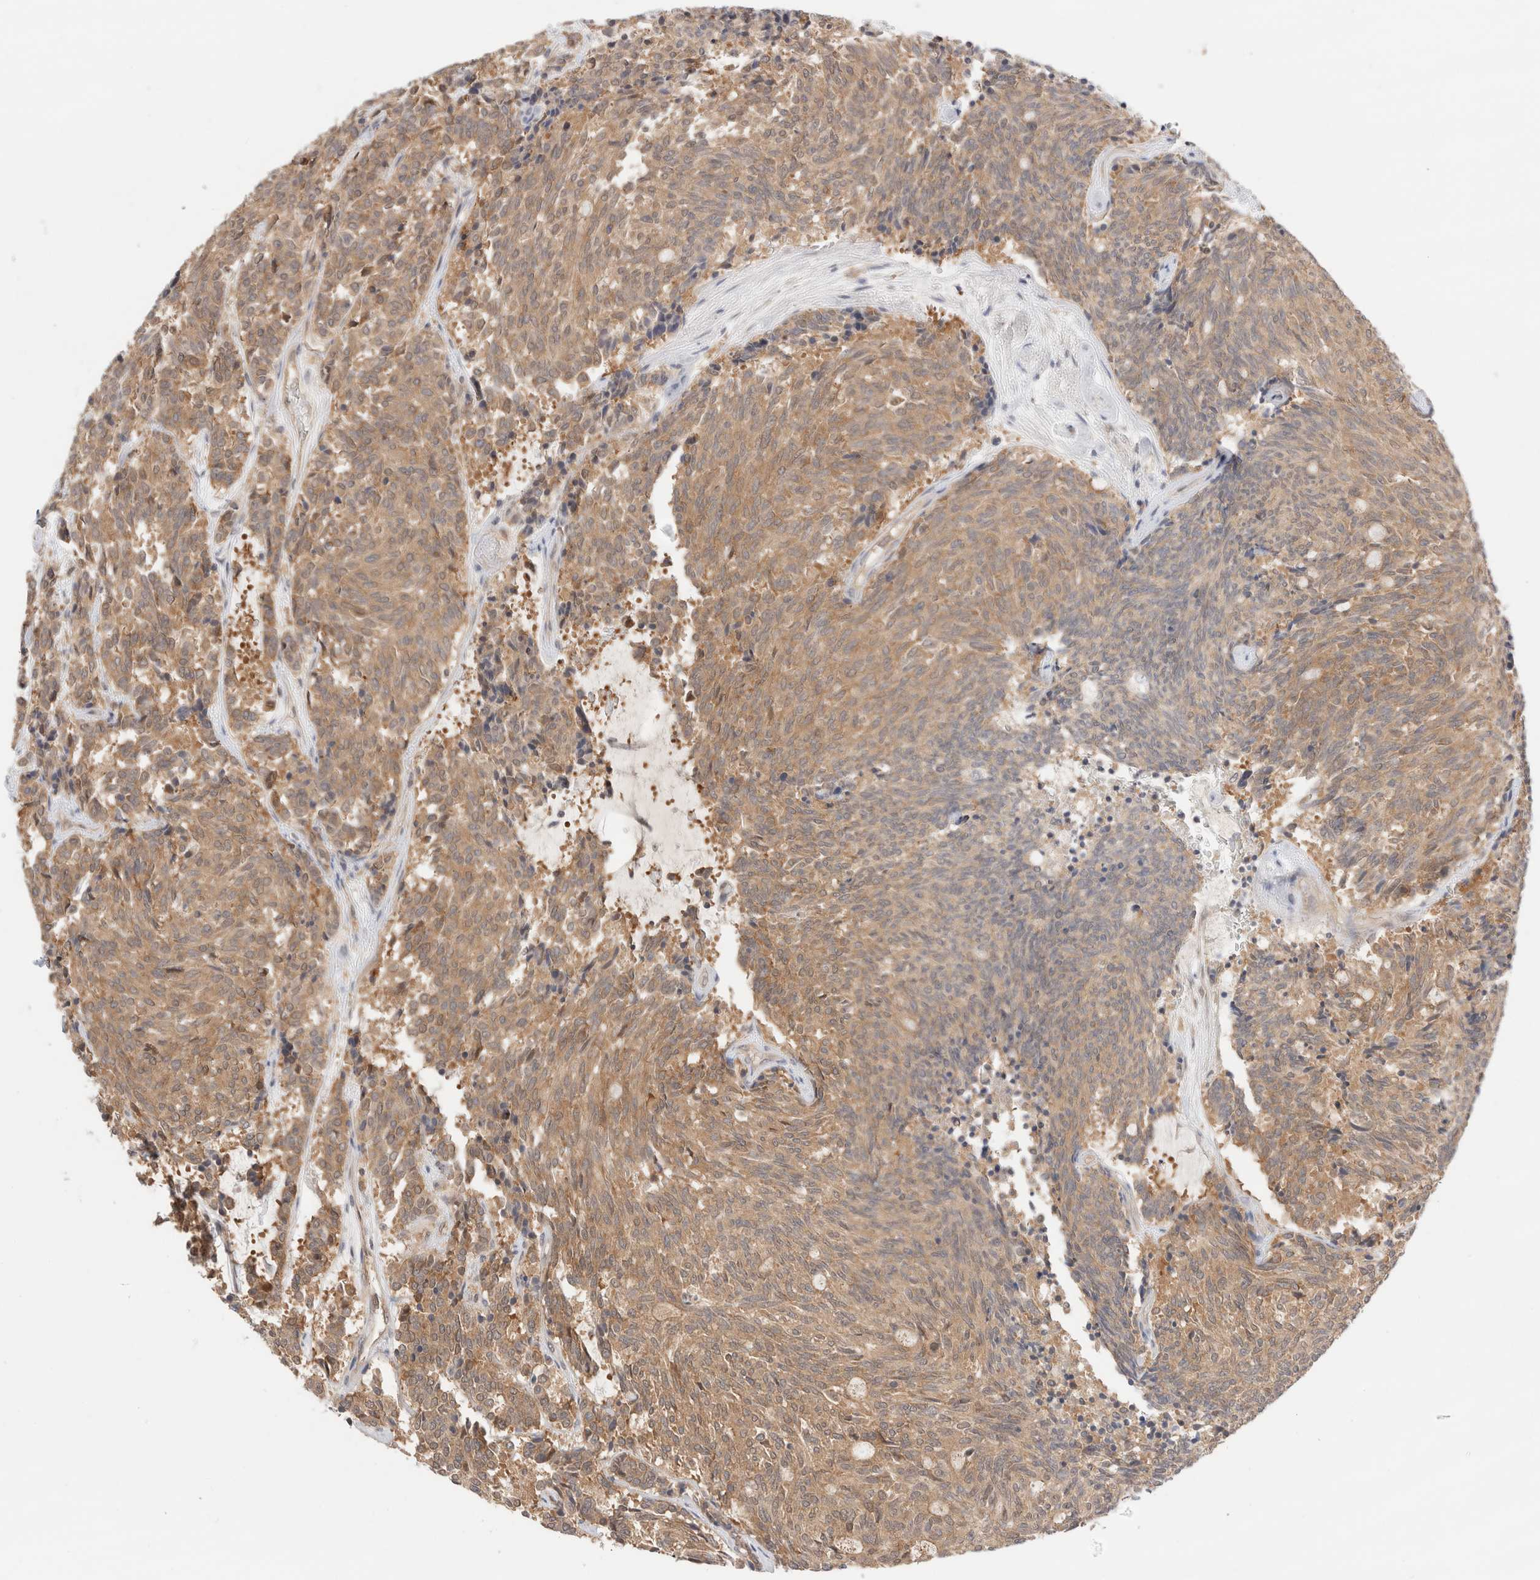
{"staining": {"intensity": "moderate", "quantity": ">75%", "location": "cytoplasmic/membranous"}, "tissue": "carcinoid", "cell_type": "Tumor cells", "image_type": "cancer", "snomed": [{"axis": "morphology", "description": "Carcinoid, malignant, NOS"}, {"axis": "topography", "description": "Pancreas"}], "caption": "Immunohistochemical staining of human carcinoid demonstrates moderate cytoplasmic/membranous protein positivity in approximately >75% of tumor cells. (Stains: DAB (3,3'-diaminobenzidine) in brown, nuclei in blue, Microscopy: brightfield microscopy at high magnification).", "gene": "C17orf97", "patient": {"sex": "female", "age": 54}}